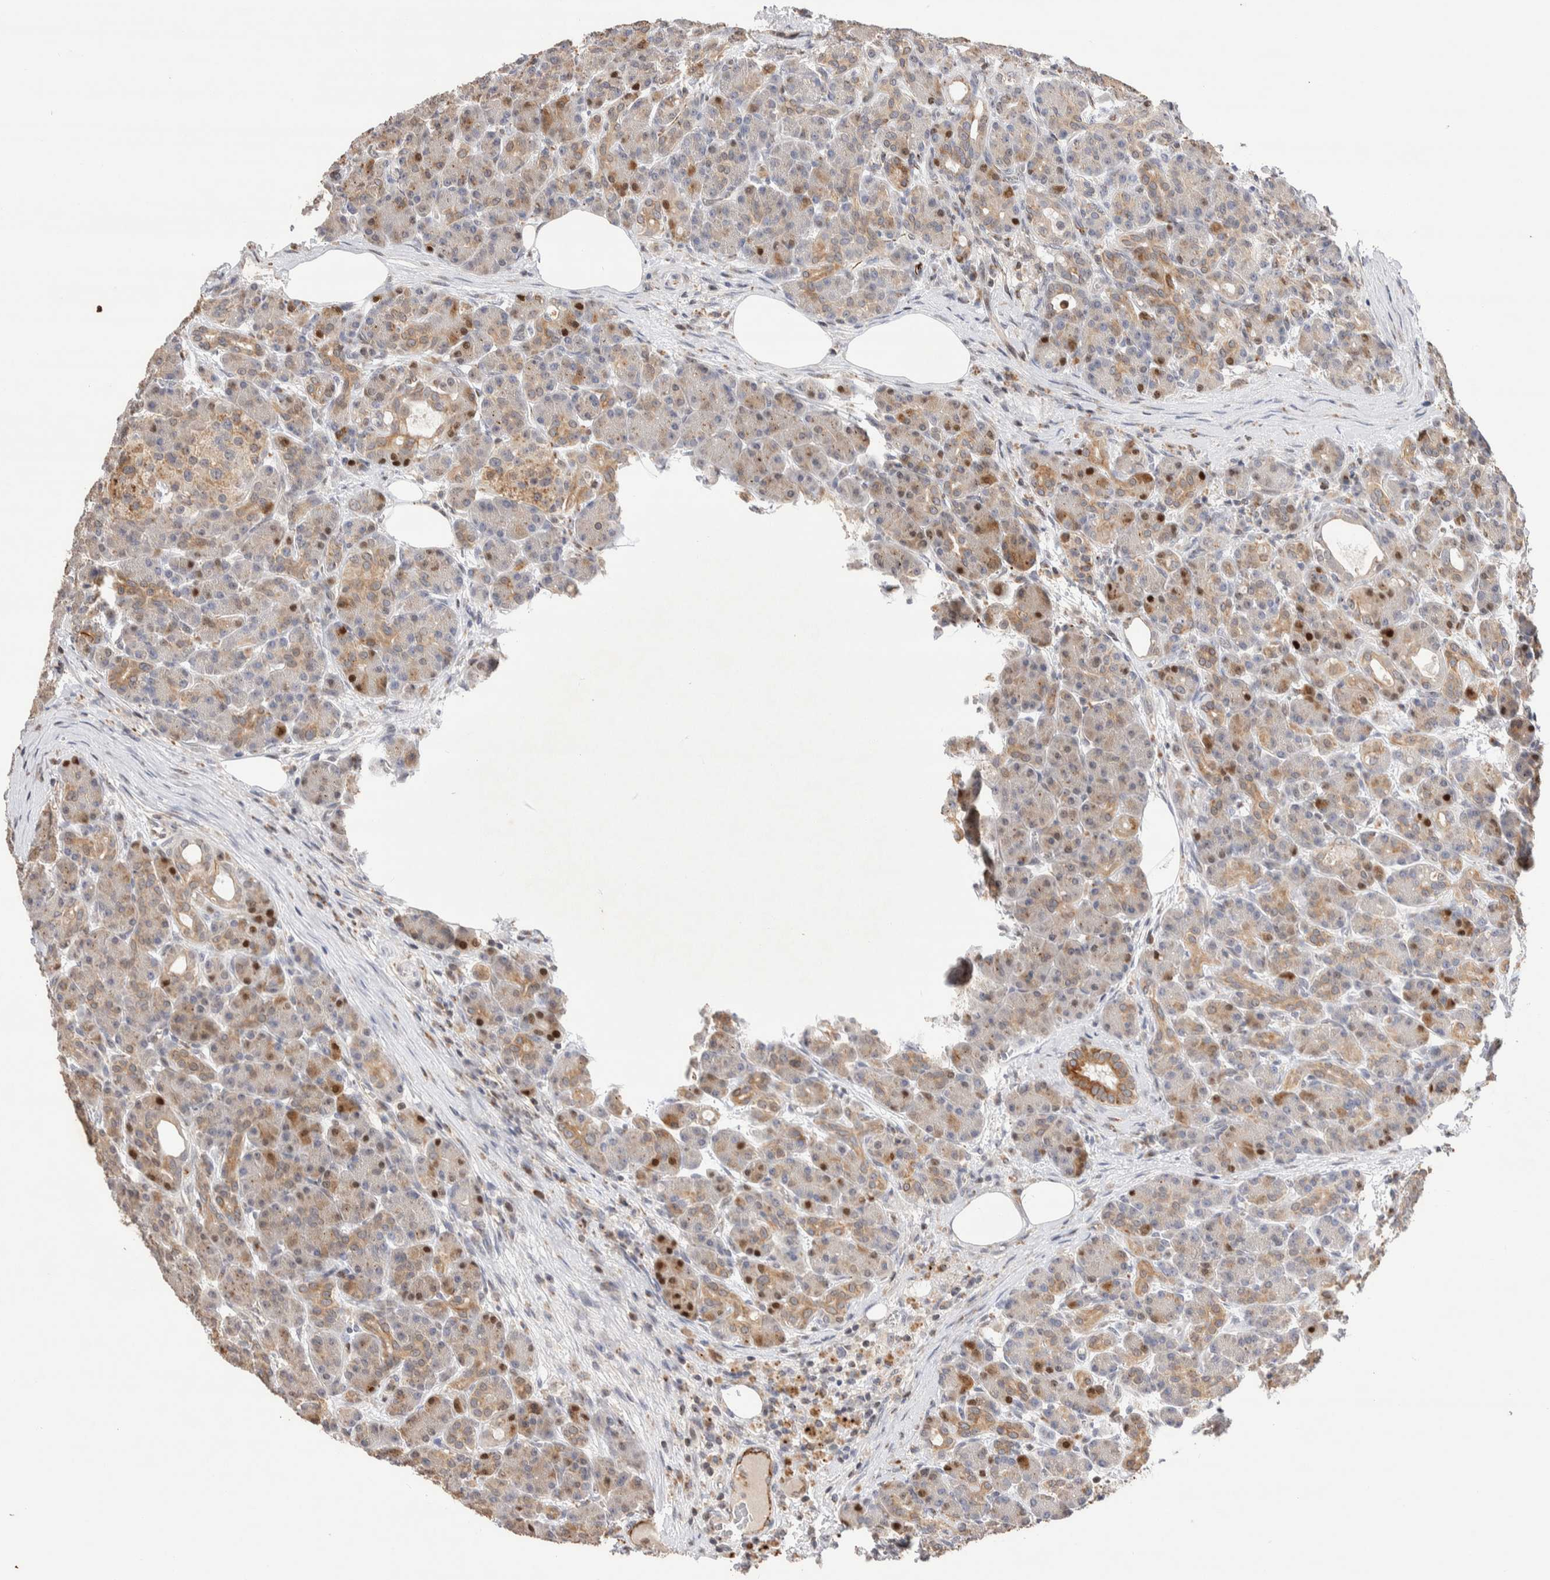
{"staining": {"intensity": "strong", "quantity": "25%-75%", "location": "cytoplasmic/membranous,nuclear"}, "tissue": "pancreas", "cell_type": "Exocrine glandular cells", "image_type": "normal", "snomed": [{"axis": "morphology", "description": "Normal tissue, NOS"}, {"axis": "topography", "description": "Pancreas"}], "caption": "Unremarkable pancreas shows strong cytoplasmic/membranous,nuclear staining in about 25%-75% of exocrine glandular cells.", "gene": "NSMAF", "patient": {"sex": "male", "age": 63}}